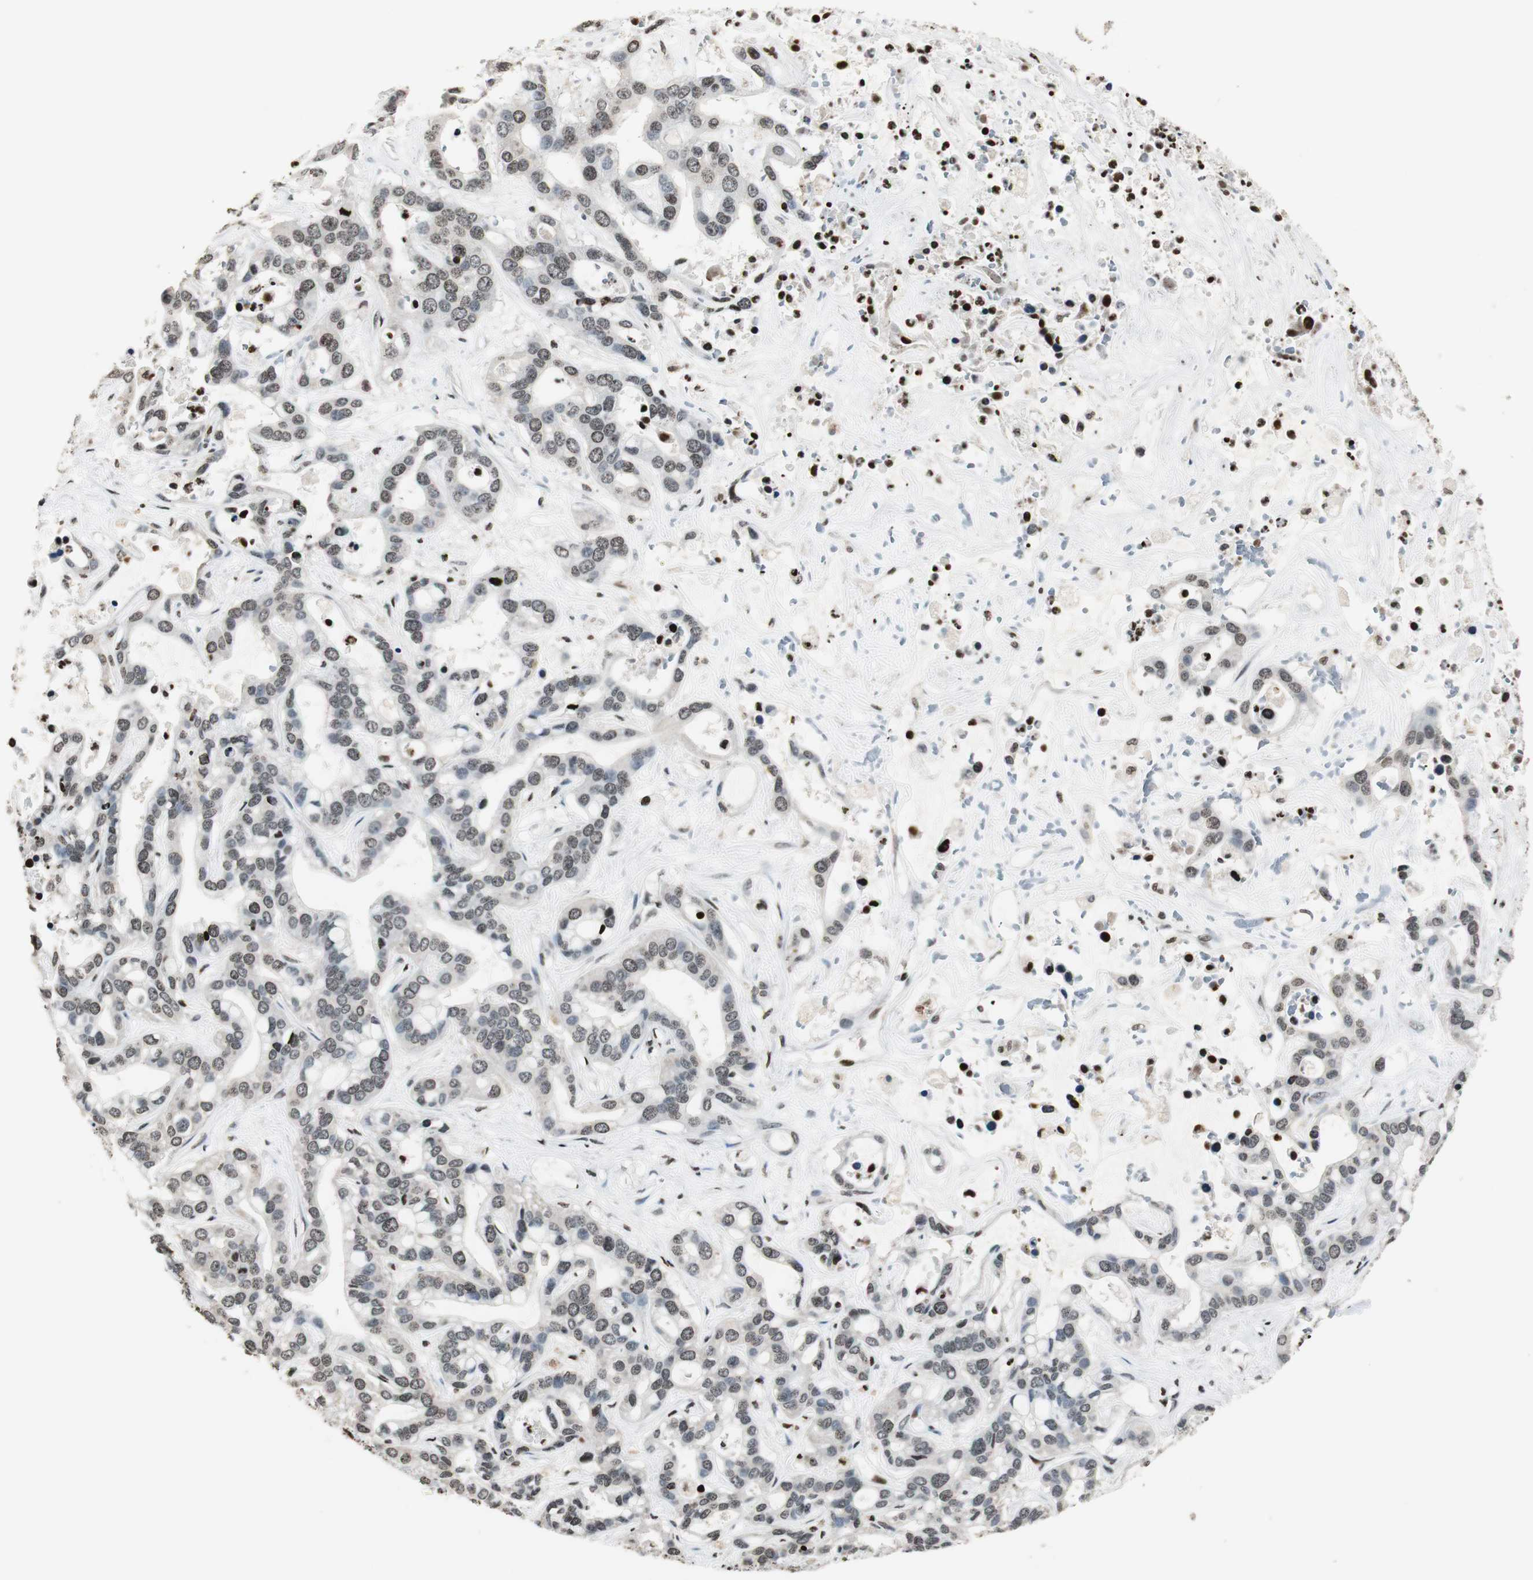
{"staining": {"intensity": "moderate", "quantity": ">75%", "location": "nuclear"}, "tissue": "liver cancer", "cell_type": "Tumor cells", "image_type": "cancer", "snomed": [{"axis": "morphology", "description": "Cholangiocarcinoma"}, {"axis": "topography", "description": "Liver"}], "caption": "DAB immunohistochemical staining of human liver cancer reveals moderate nuclear protein positivity in about >75% of tumor cells. (IHC, brightfield microscopy, high magnification).", "gene": "PAXIP1", "patient": {"sex": "female", "age": 65}}